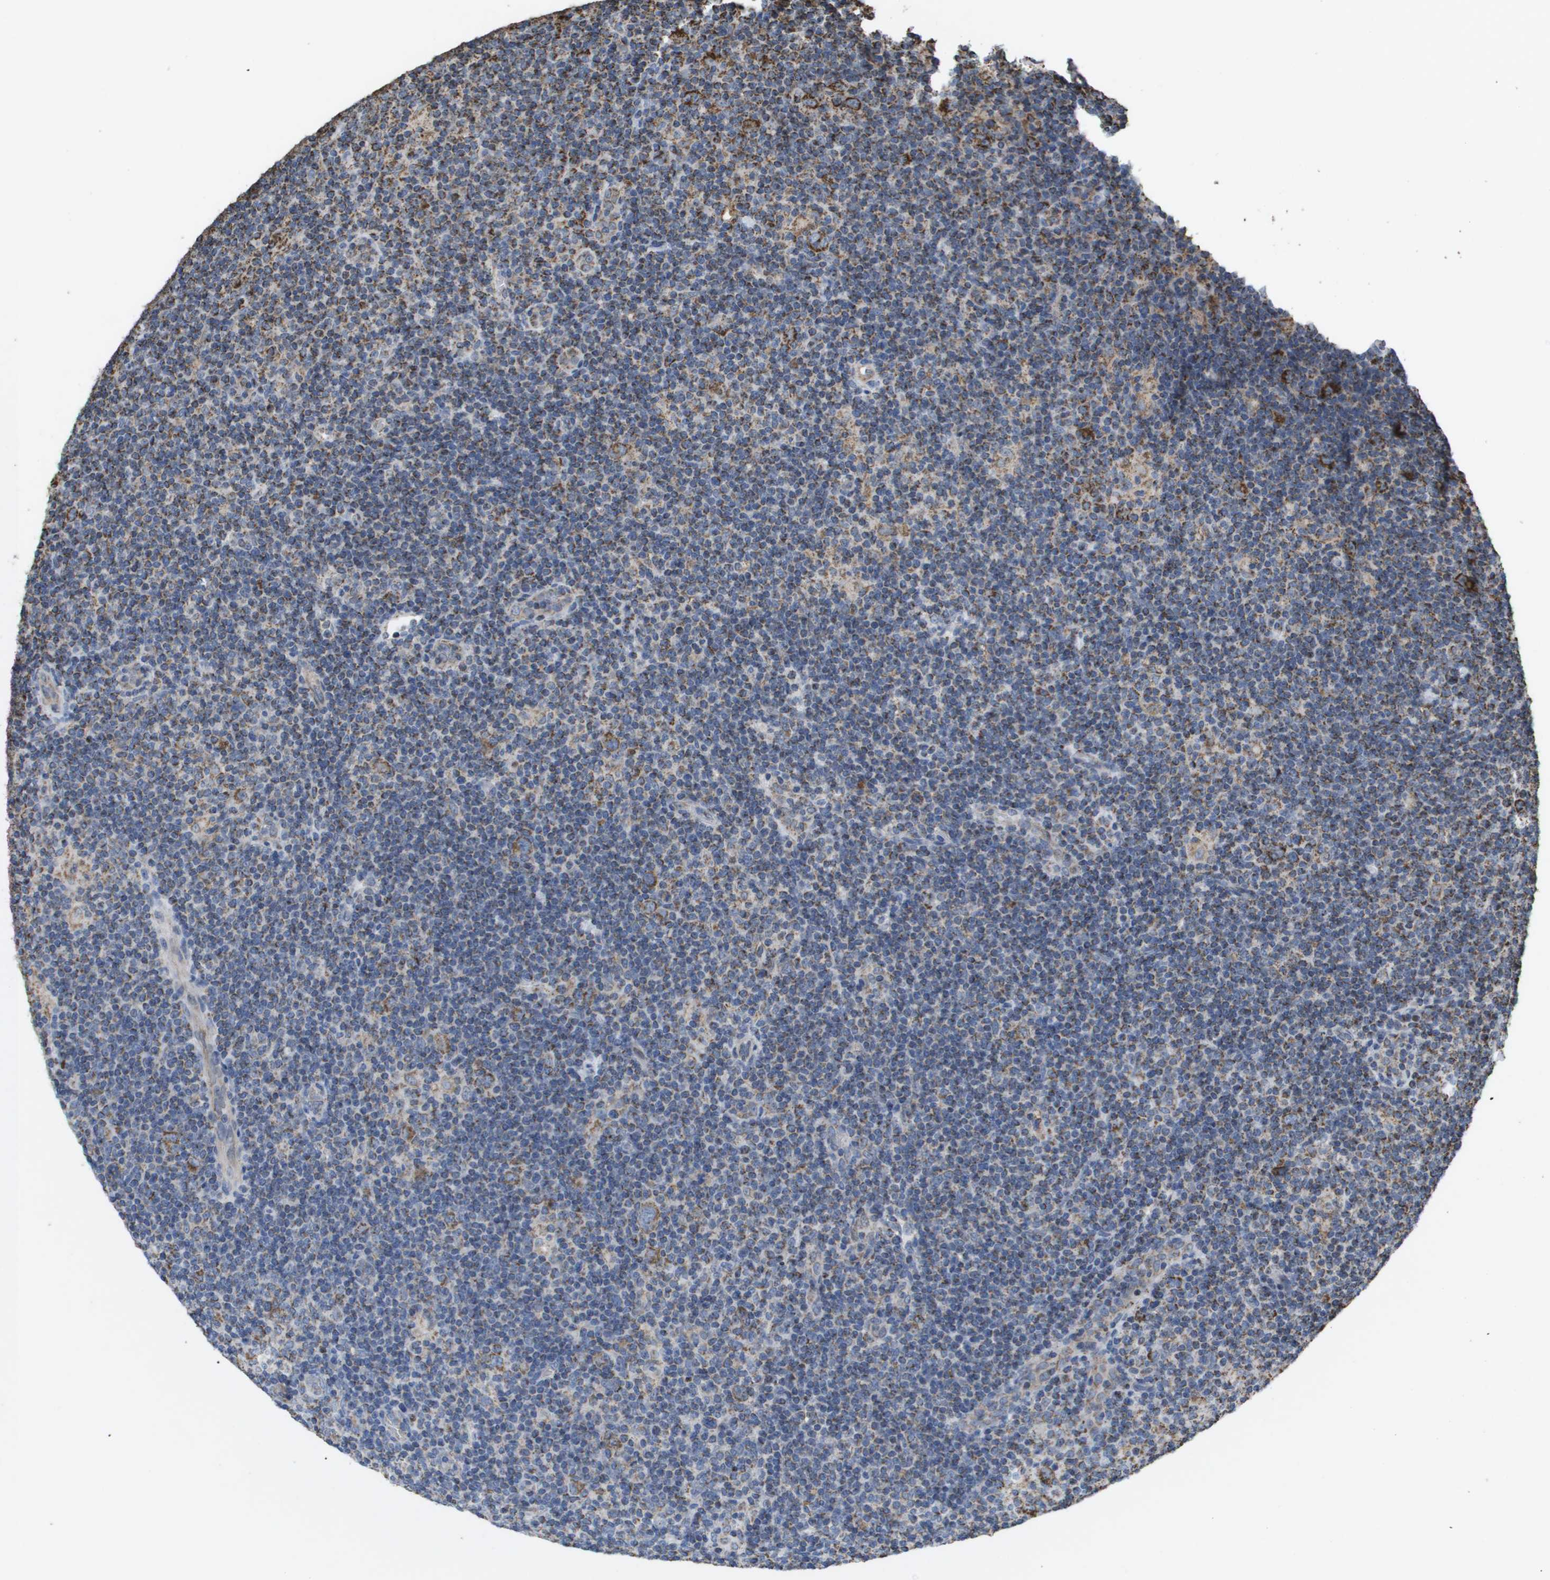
{"staining": {"intensity": "strong", "quantity": ">75%", "location": "cytoplasmic/membranous"}, "tissue": "lymphoma", "cell_type": "Tumor cells", "image_type": "cancer", "snomed": [{"axis": "morphology", "description": "Hodgkin's disease, NOS"}, {"axis": "topography", "description": "Lymph node"}], "caption": "Tumor cells show strong cytoplasmic/membranous expression in about >75% of cells in lymphoma.", "gene": "HSPE1", "patient": {"sex": "female", "age": 57}}